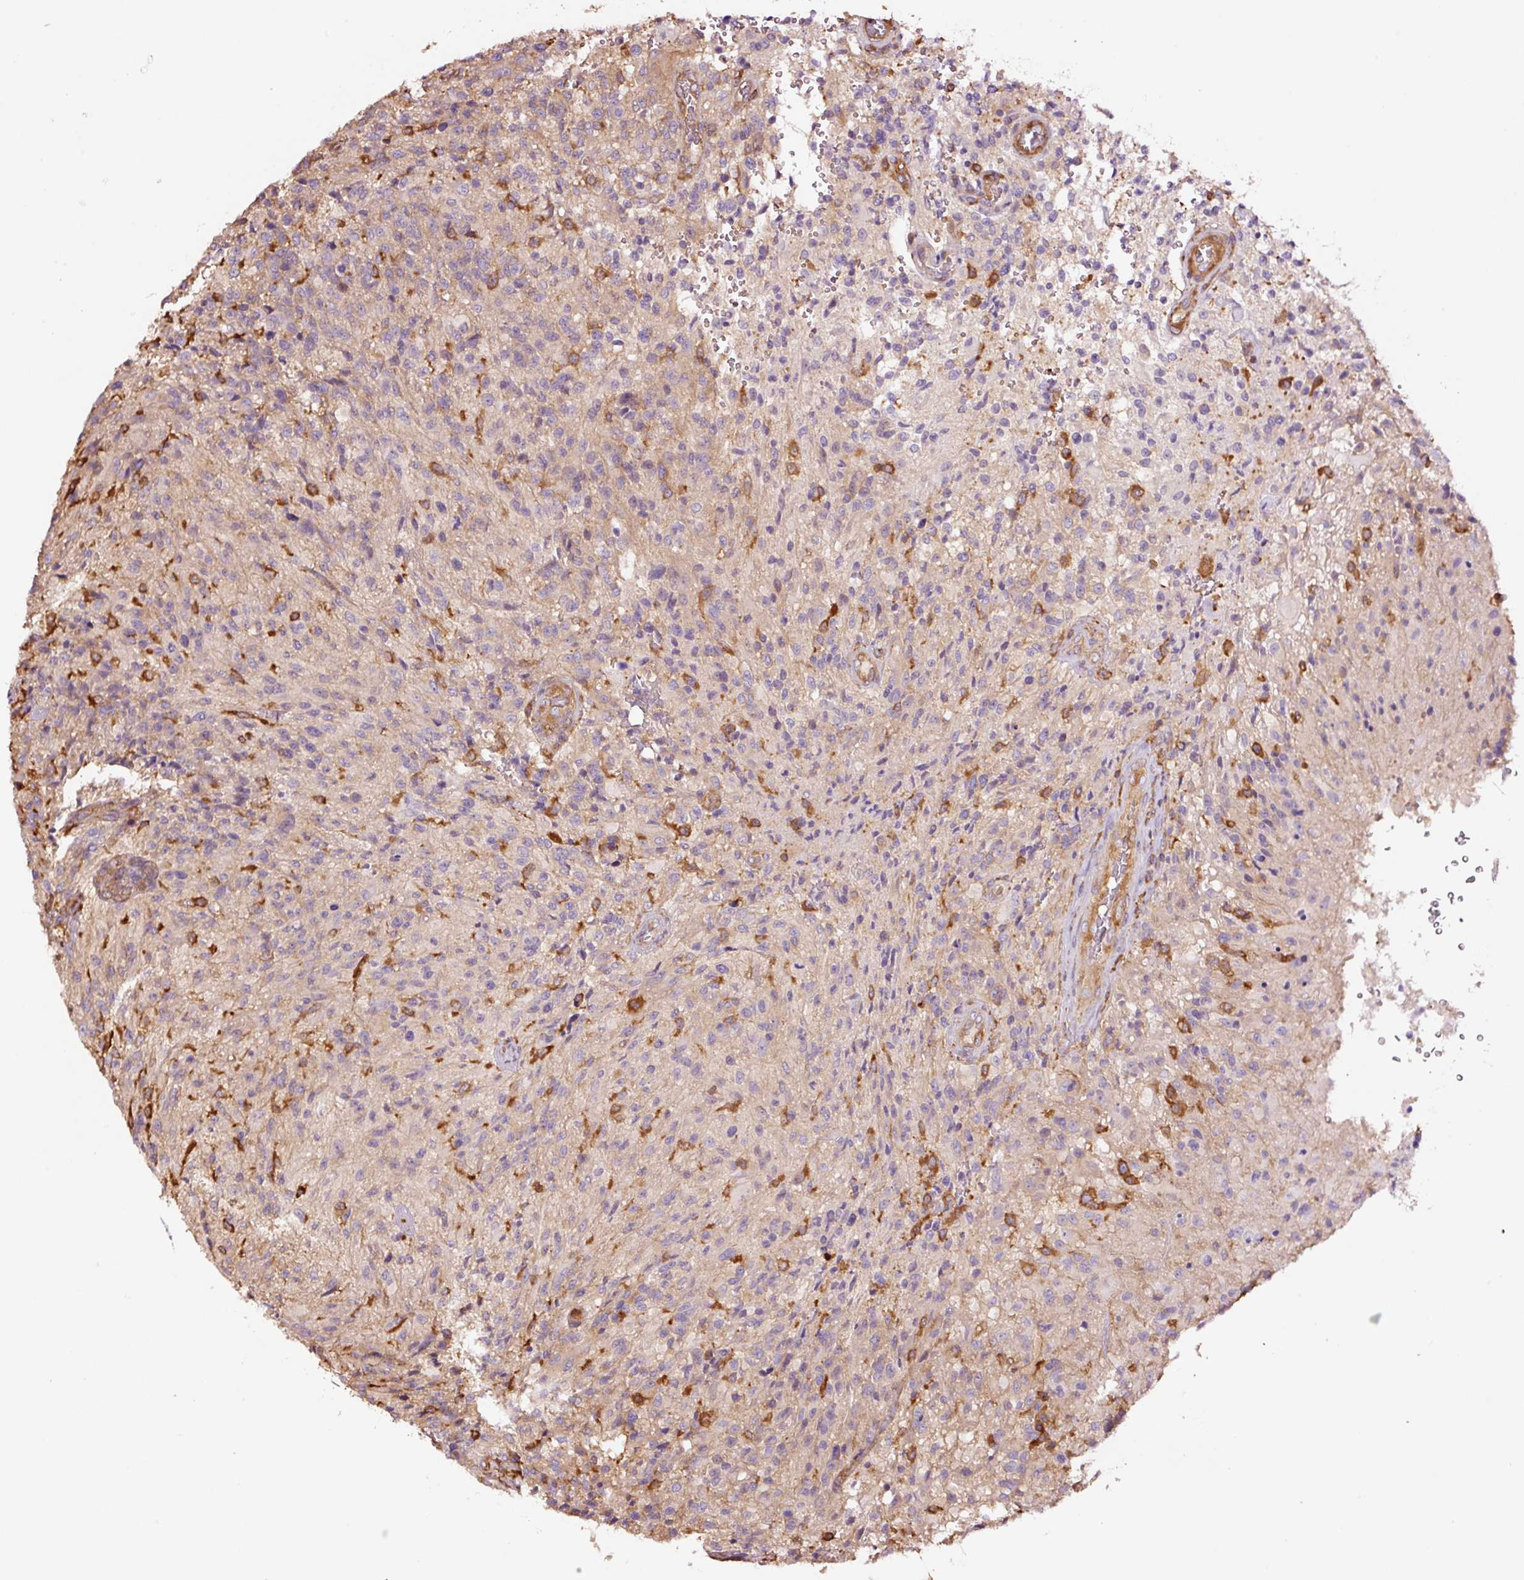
{"staining": {"intensity": "negative", "quantity": "none", "location": "none"}, "tissue": "glioma", "cell_type": "Tumor cells", "image_type": "cancer", "snomed": [{"axis": "morphology", "description": "Normal tissue, NOS"}, {"axis": "morphology", "description": "Glioma, malignant, High grade"}, {"axis": "topography", "description": "Cerebral cortex"}], "caption": "A high-resolution micrograph shows immunohistochemistry staining of high-grade glioma (malignant), which reveals no significant expression in tumor cells.", "gene": "METAP1", "patient": {"sex": "male", "age": 56}}